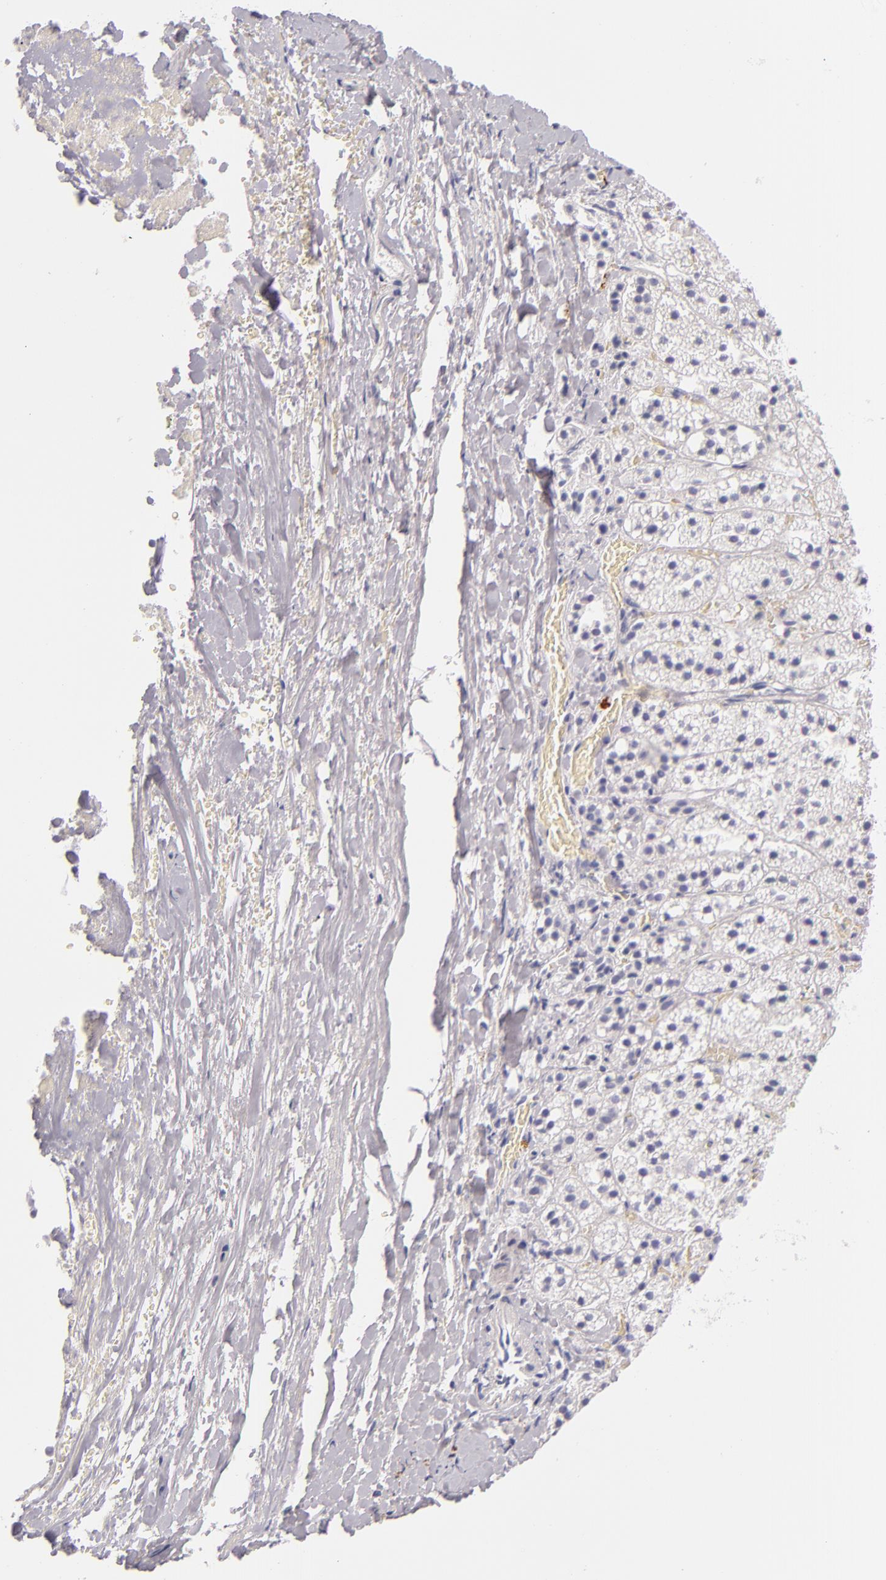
{"staining": {"intensity": "negative", "quantity": "none", "location": "none"}, "tissue": "adrenal gland", "cell_type": "Glandular cells", "image_type": "normal", "snomed": [{"axis": "morphology", "description": "Normal tissue, NOS"}, {"axis": "topography", "description": "Adrenal gland"}], "caption": "Immunohistochemical staining of benign human adrenal gland displays no significant staining in glandular cells. Nuclei are stained in blue.", "gene": "TPSD1", "patient": {"sex": "female", "age": 44}}